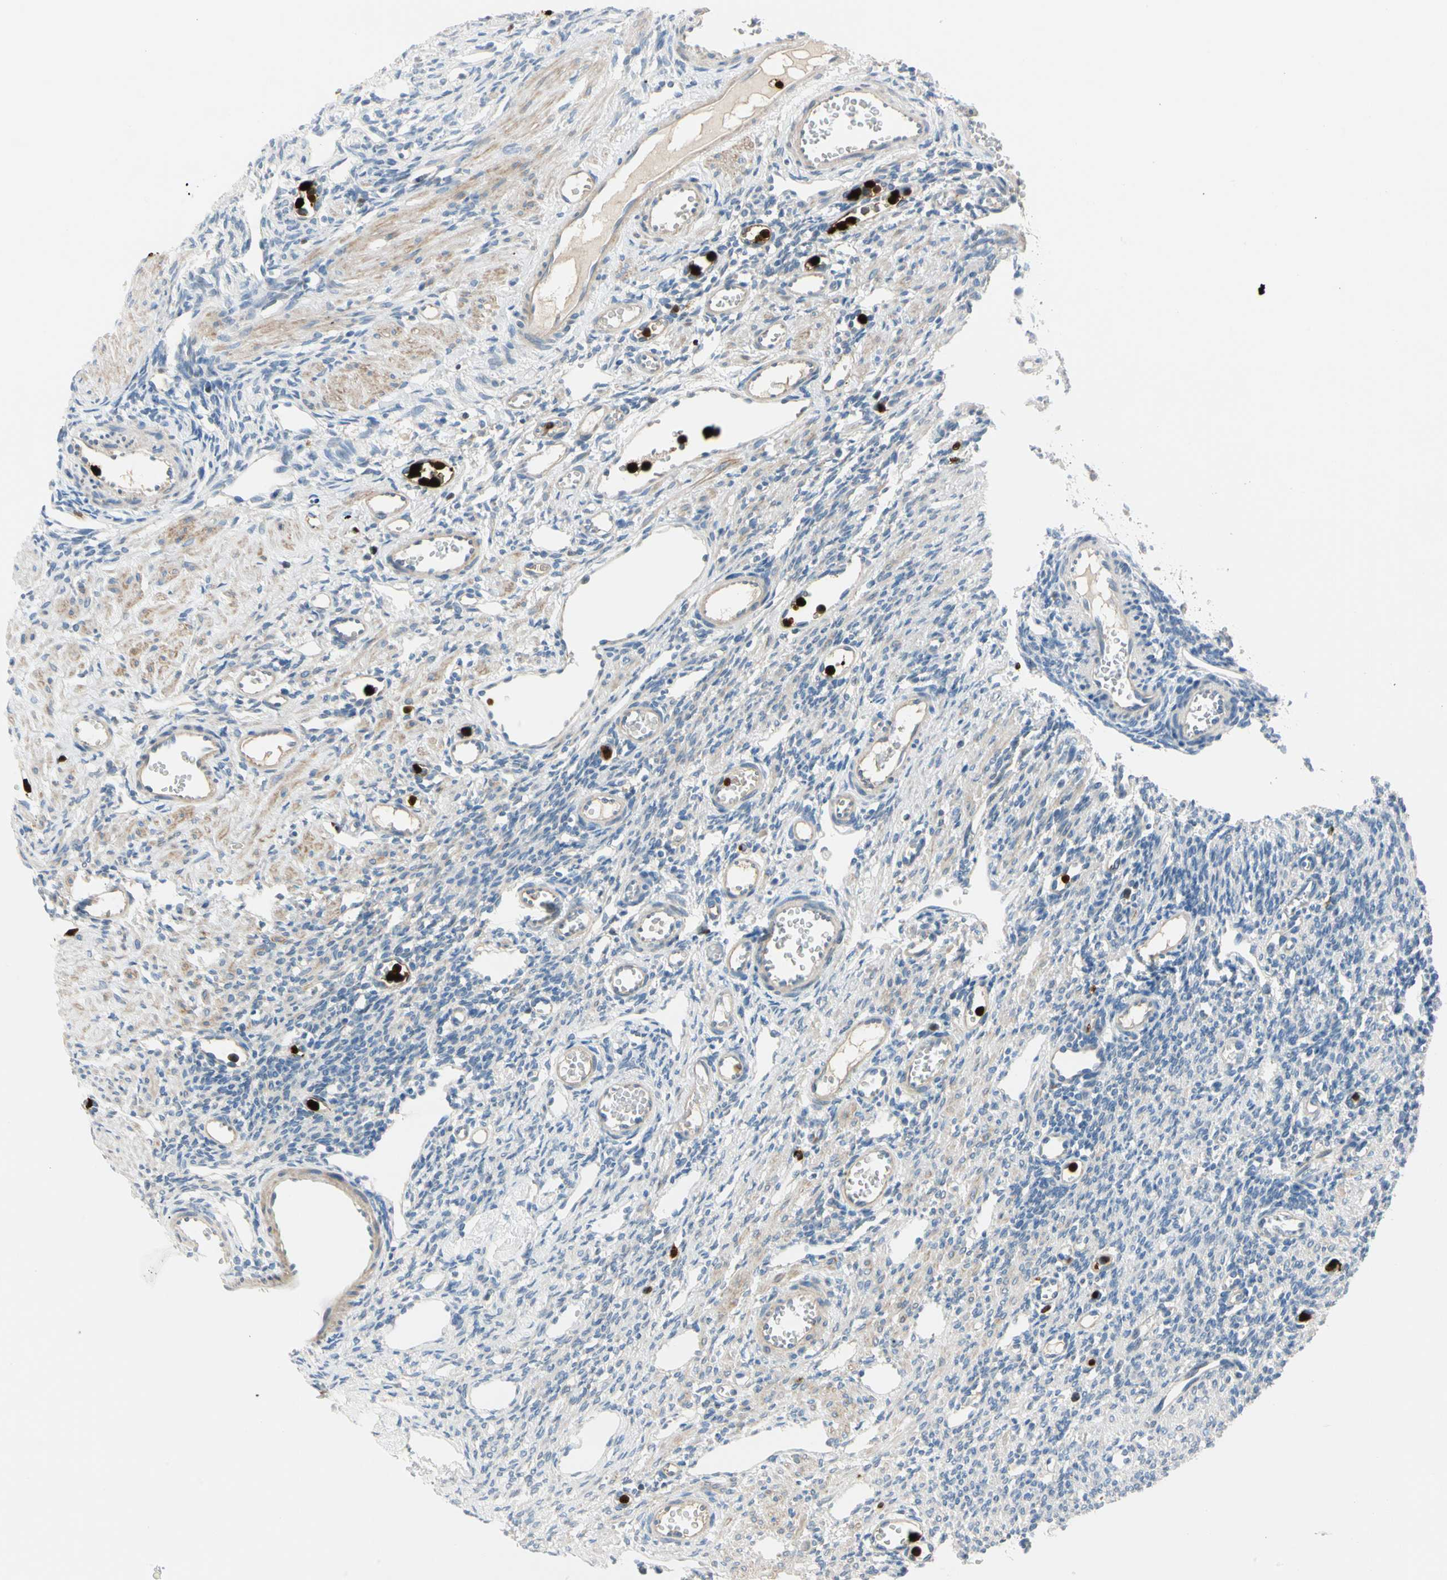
{"staining": {"intensity": "negative", "quantity": "none", "location": "none"}, "tissue": "ovary", "cell_type": "Follicle cells", "image_type": "normal", "snomed": [{"axis": "morphology", "description": "Normal tissue, NOS"}, {"axis": "topography", "description": "Ovary"}], "caption": "Immunohistochemistry micrograph of benign ovary stained for a protein (brown), which displays no expression in follicle cells. Brightfield microscopy of immunohistochemistry (IHC) stained with DAB (brown) and hematoxylin (blue), captured at high magnification.", "gene": "TRAF5", "patient": {"sex": "female", "age": 33}}